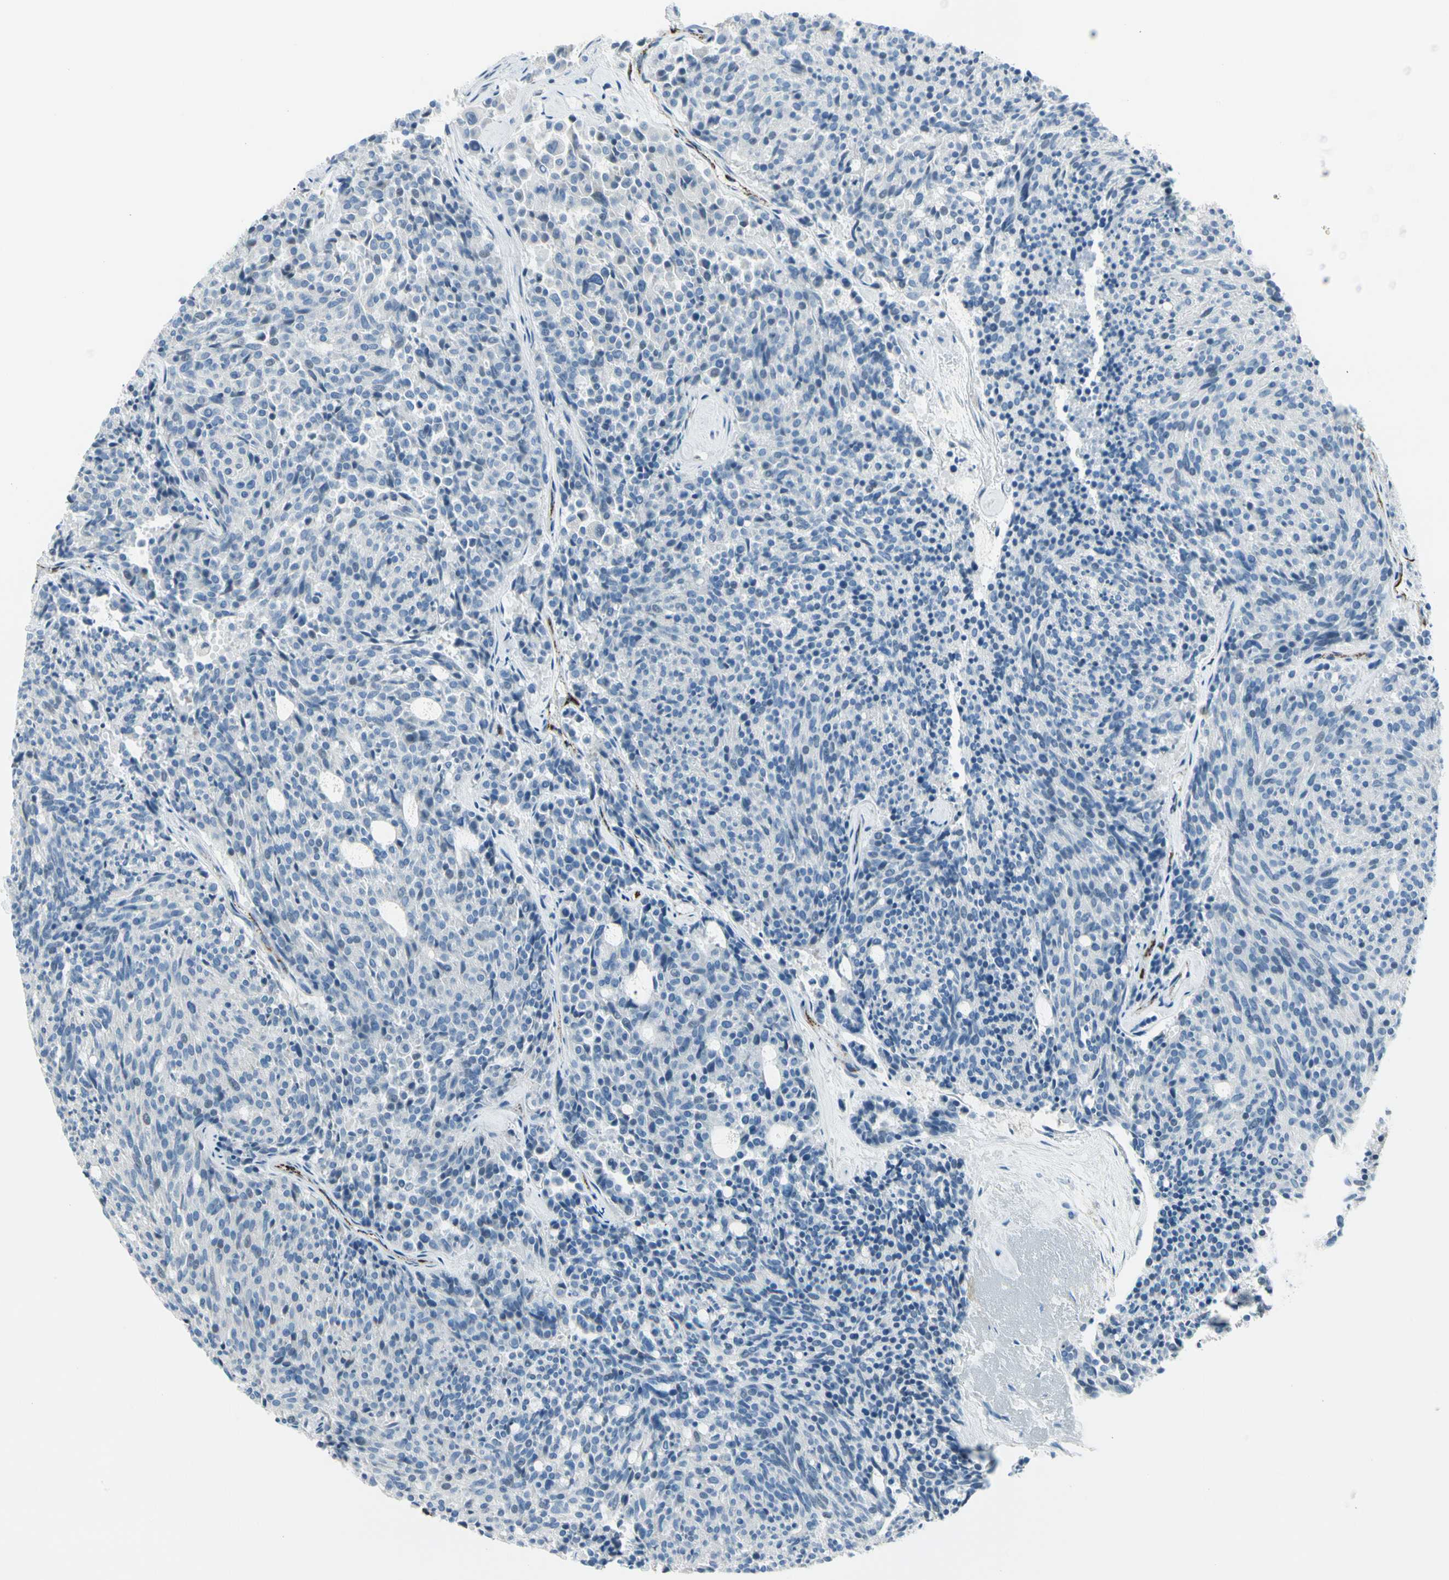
{"staining": {"intensity": "negative", "quantity": "none", "location": "none"}, "tissue": "carcinoid", "cell_type": "Tumor cells", "image_type": "cancer", "snomed": [{"axis": "morphology", "description": "Carcinoid, malignant, NOS"}, {"axis": "topography", "description": "Pancreas"}], "caption": "Immunohistochemistry (IHC) micrograph of human malignant carcinoid stained for a protein (brown), which displays no expression in tumor cells.", "gene": "SLC6A15", "patient": {"sex": "female", "age": 54}}